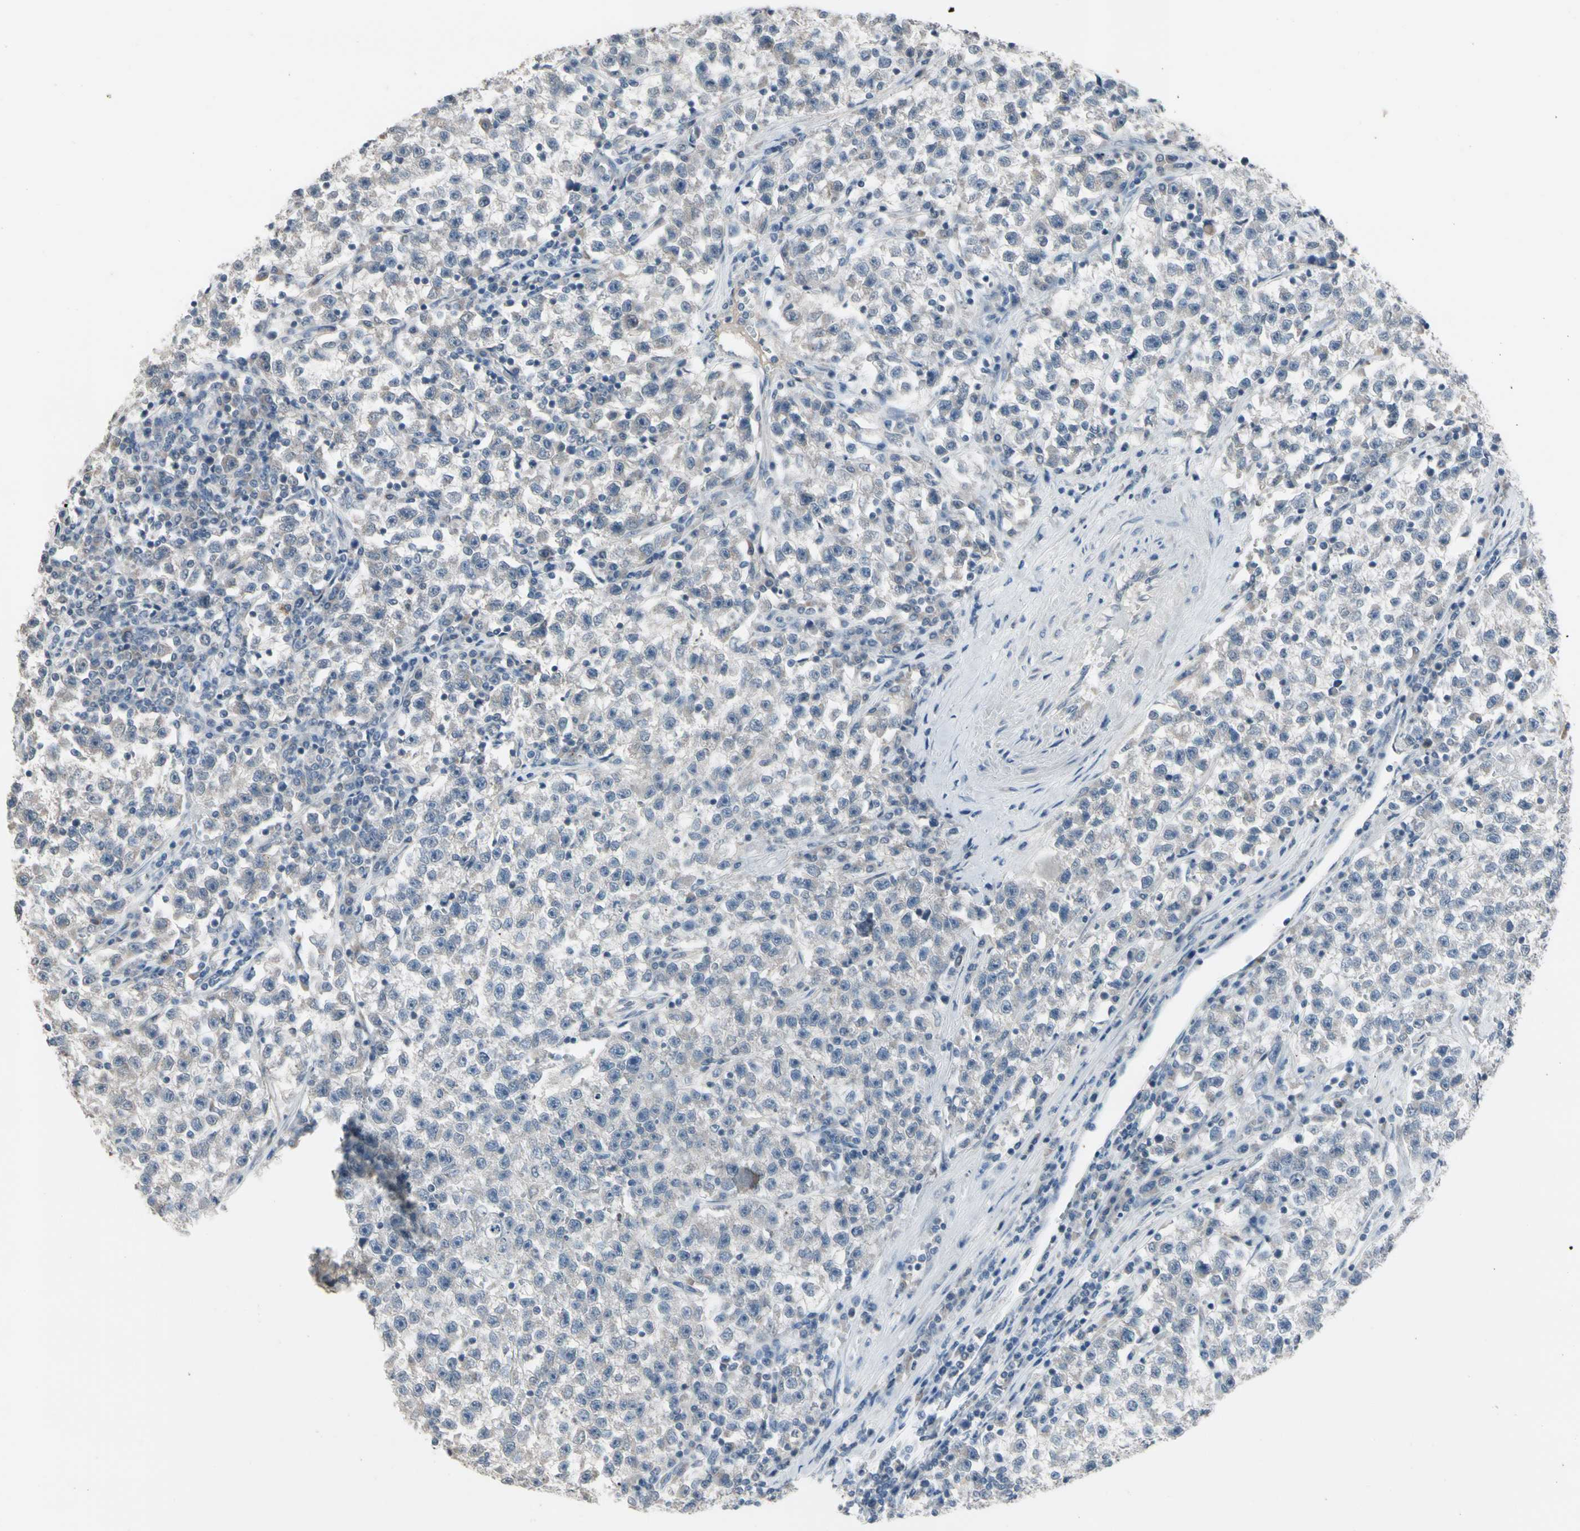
{"staining": {"intensity": "weak", "quantity": "25%-75%", "location": "cytoplasmic/membranous"}, "tissue": "testis cancer", "cell_type": "Tumor cells", "image_type": "cancer", "snomed": [{"axis": "morphology", "description": "Seminoma, NOS"}, {"axis": "topography", "description": "Testis"}], "caption": "Protein analysis of testis seminoma tissue exhibits weak cytoplasmic/membranous staining in approximately 25%-75% of tumor cells. (Brightfield microscopy of DAB IHC at high magnification).", "gene": "SV2A", "patient": {"sex": "male", "age": 22}}